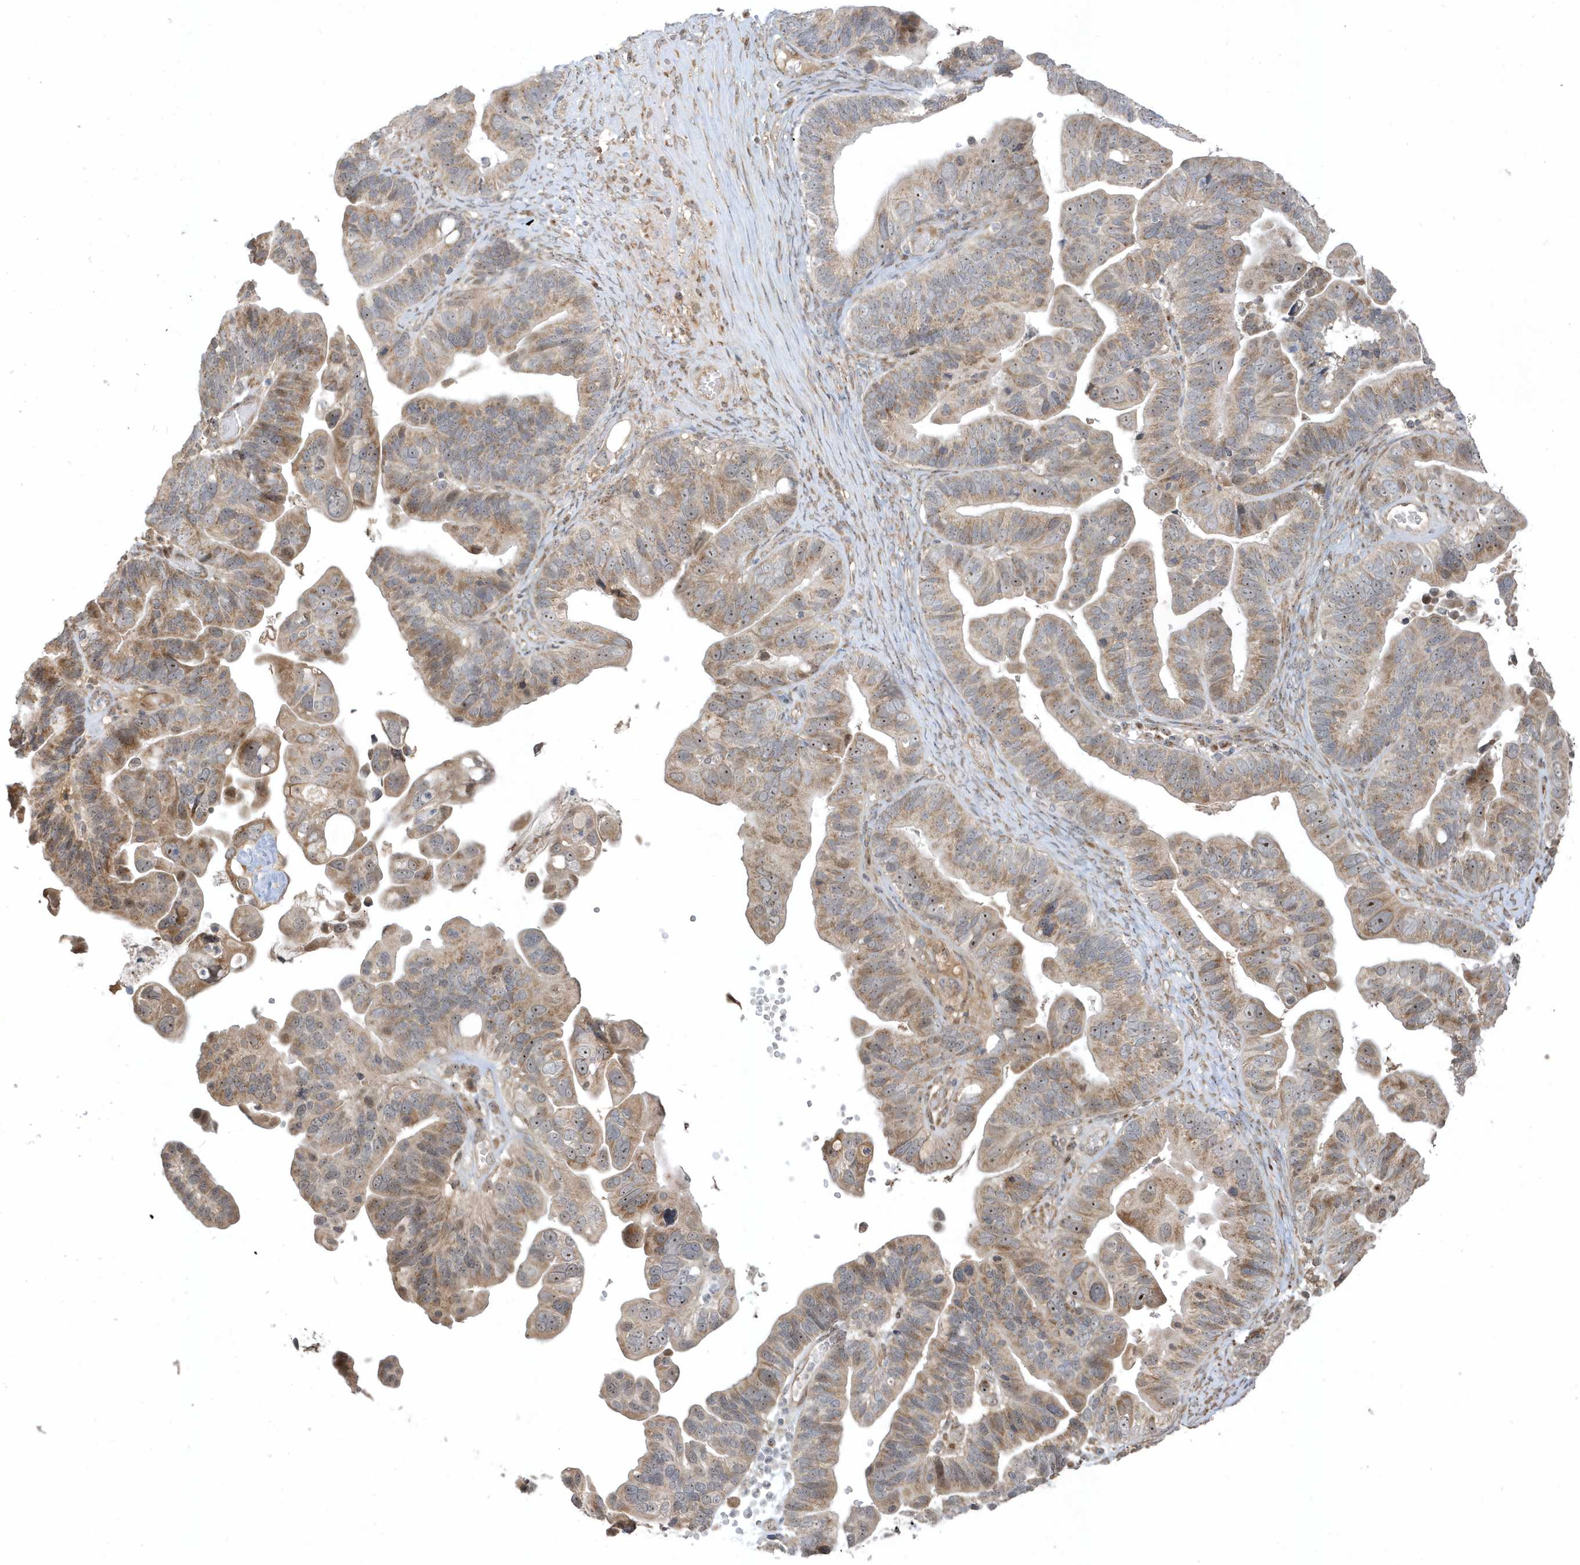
{"staining": {"intensity": "moderate", "quantity": "25%-75%", "location": "cytoplasmic/membranous"}, "tissue": "ovarian cancer", "cell_type": "Tumor cells", "image_type": "cancer", "snomed": [{"axis": "morphology", "description": "Cystadenocarcinoma, serous, NOS"}, {"axis": "topography", "description": "Ovary"}], "caption": "The photomicrograph reveals immunohistochemical staining of ovarian cancer (serous cystadenocarcinoma). There is moderate cytoplasmic/membranous staining is seen in about 25%-75% of tumor cells.", "gene": "ECM2", "patient": {"sex": "female", "age": 56}}